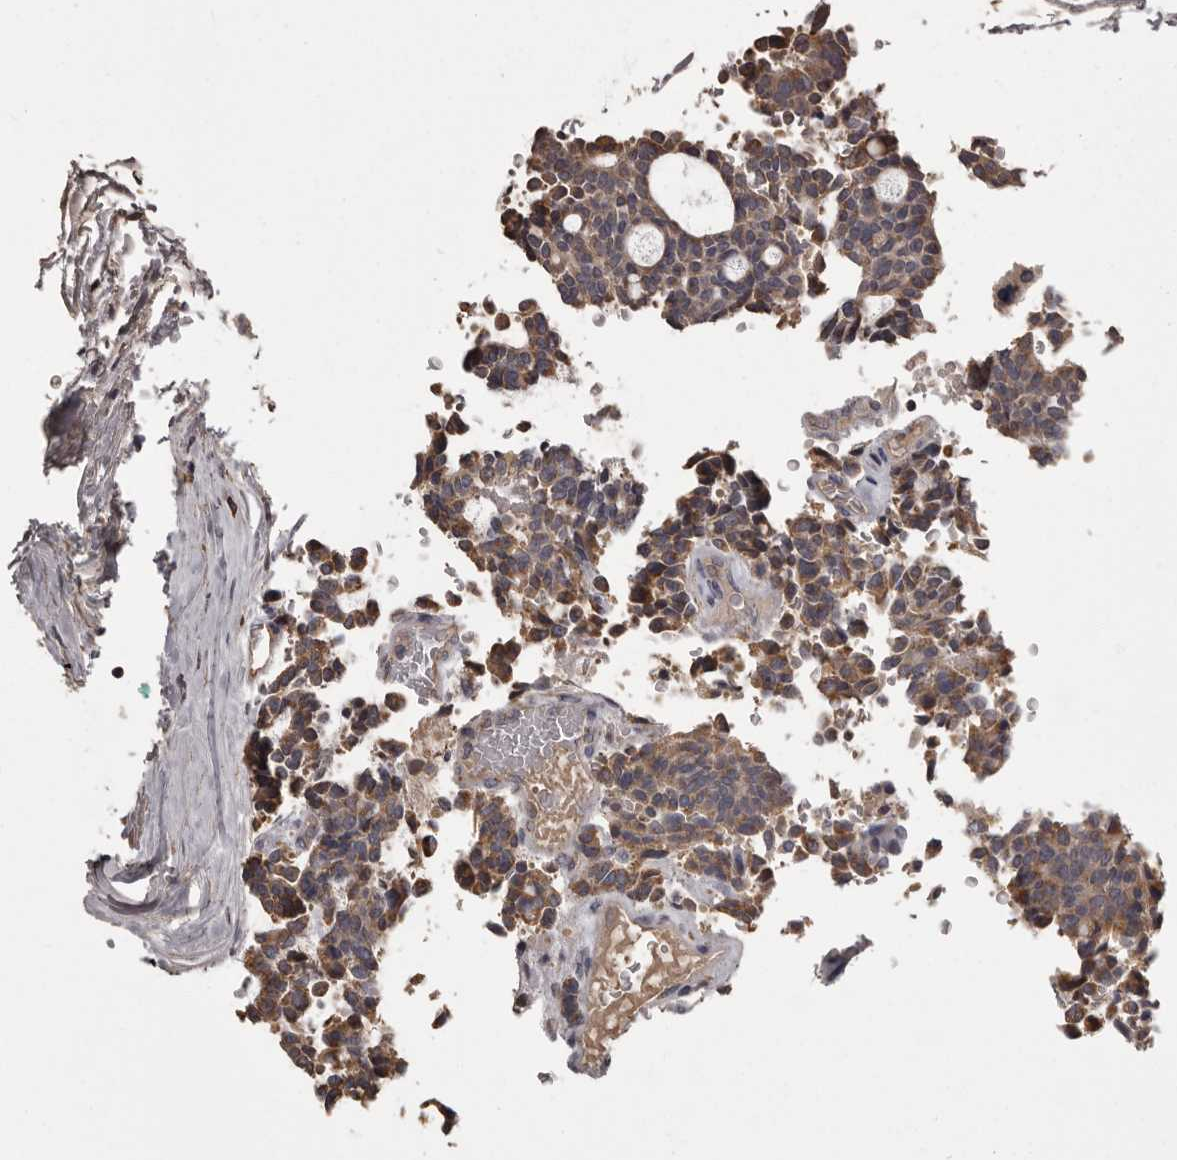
{"staining": {"intensity": "moderate", "quantity": ">75%", "location": "cytoplasmic/membranous"}, "tissue": "carcinoid", "cell_type": "Tumor cells", "image_type": "cancer", "snomed": [{"axis": "morphology", "description": "Carcinoid, malignant, NOS"}, {"axis": "topography", "description": "Pancreas"}], "caption": "A high-resolution histopathology image shows immunohistochemistry (IHC) staining of carcinoid (malignant), which demonstrates moderate cytoplasmic/membranous staining in approximately >75% of tumor cells.", "gene": "MGAT5", "patient": {"sex": "female", "age": 54}}